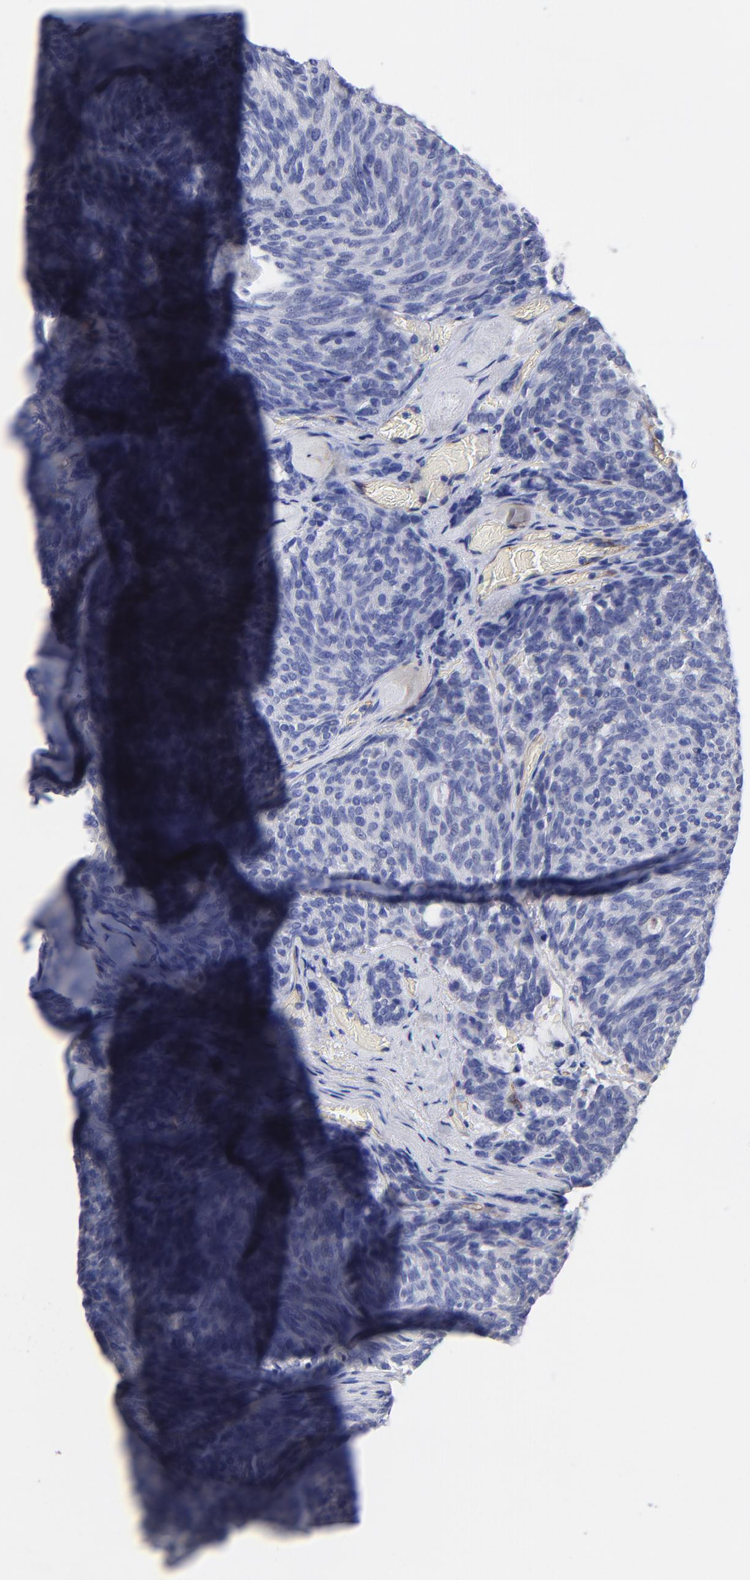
{"staining": {"intensity": "negative", "quantity": "none", "location": "none"}, "tissue": "carcinoid", "cell_type": "Tumor cells", "image_type": "cancer", "snomed": [{"axis": "morphology", "description": "Carcinoid, malignant, NOS"}, {"axis": "topography", "description": "Pancreas"}], "caption": "High magnification brightfield microscopy of carcinoid stained with DAB (brown) and counterstained with hematoxylin (blue): tumor cells show no significant expression.", "gene": "SLC44A2", "patient": {"sex": "female", "age": 54}}